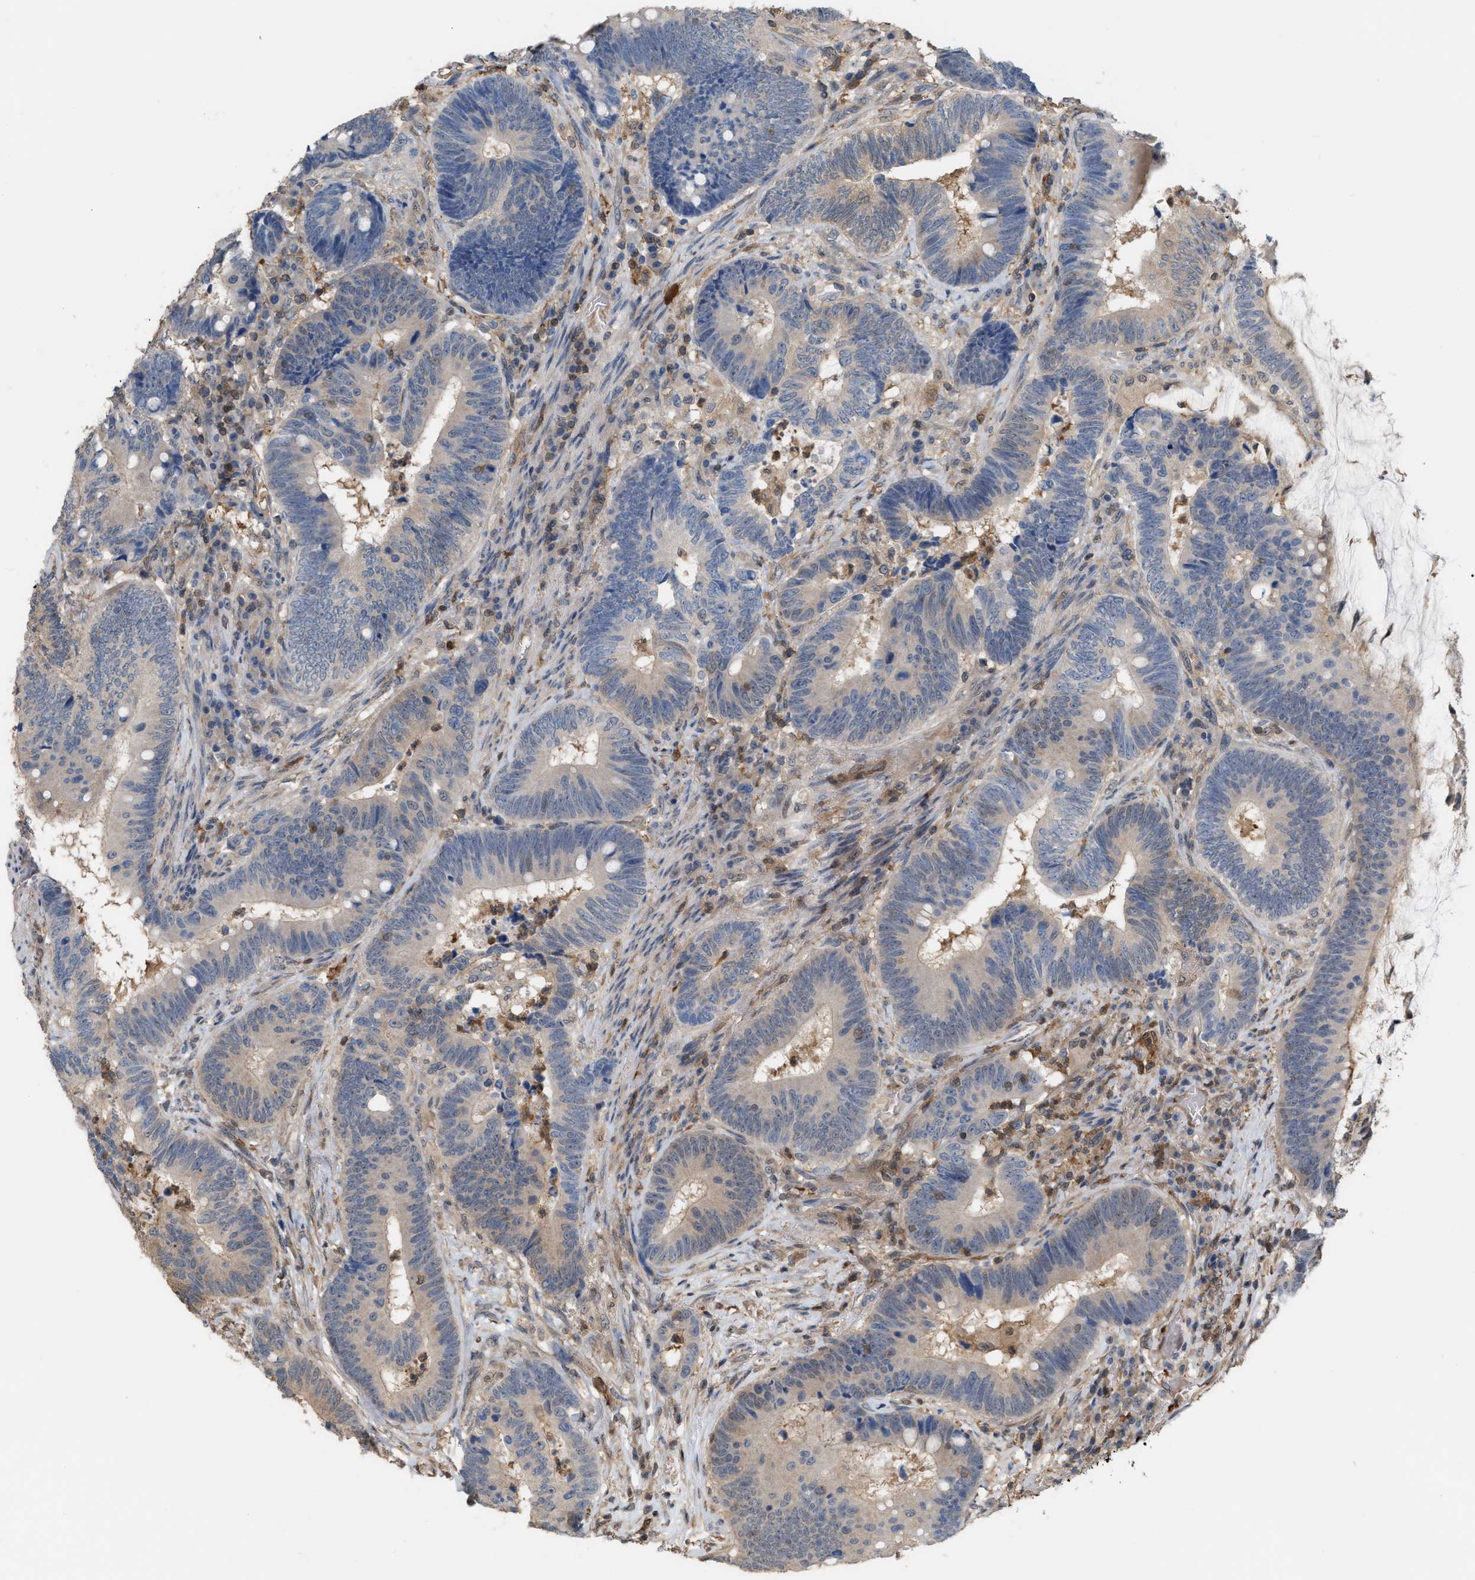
{"staining": {"intensity": "negative", "quantity": "none", "location": "none"}, "tissue": "colorectal cancer", "cell_type": "Tumor cells", "image_type": "cancer", "snomed": [{"axis": "morphology", "description": "Adenocarcinoma, NOS"}, {"axis": "topography", "description": "Rectum"}, {"axis": "topography", "description": "Anal"}], "caption": "Tumor cells are negative for protein expression in human colorectal adenocarcinoma.", "gene": "MTPN", "patient": {"sex": "female", "age": 89}}